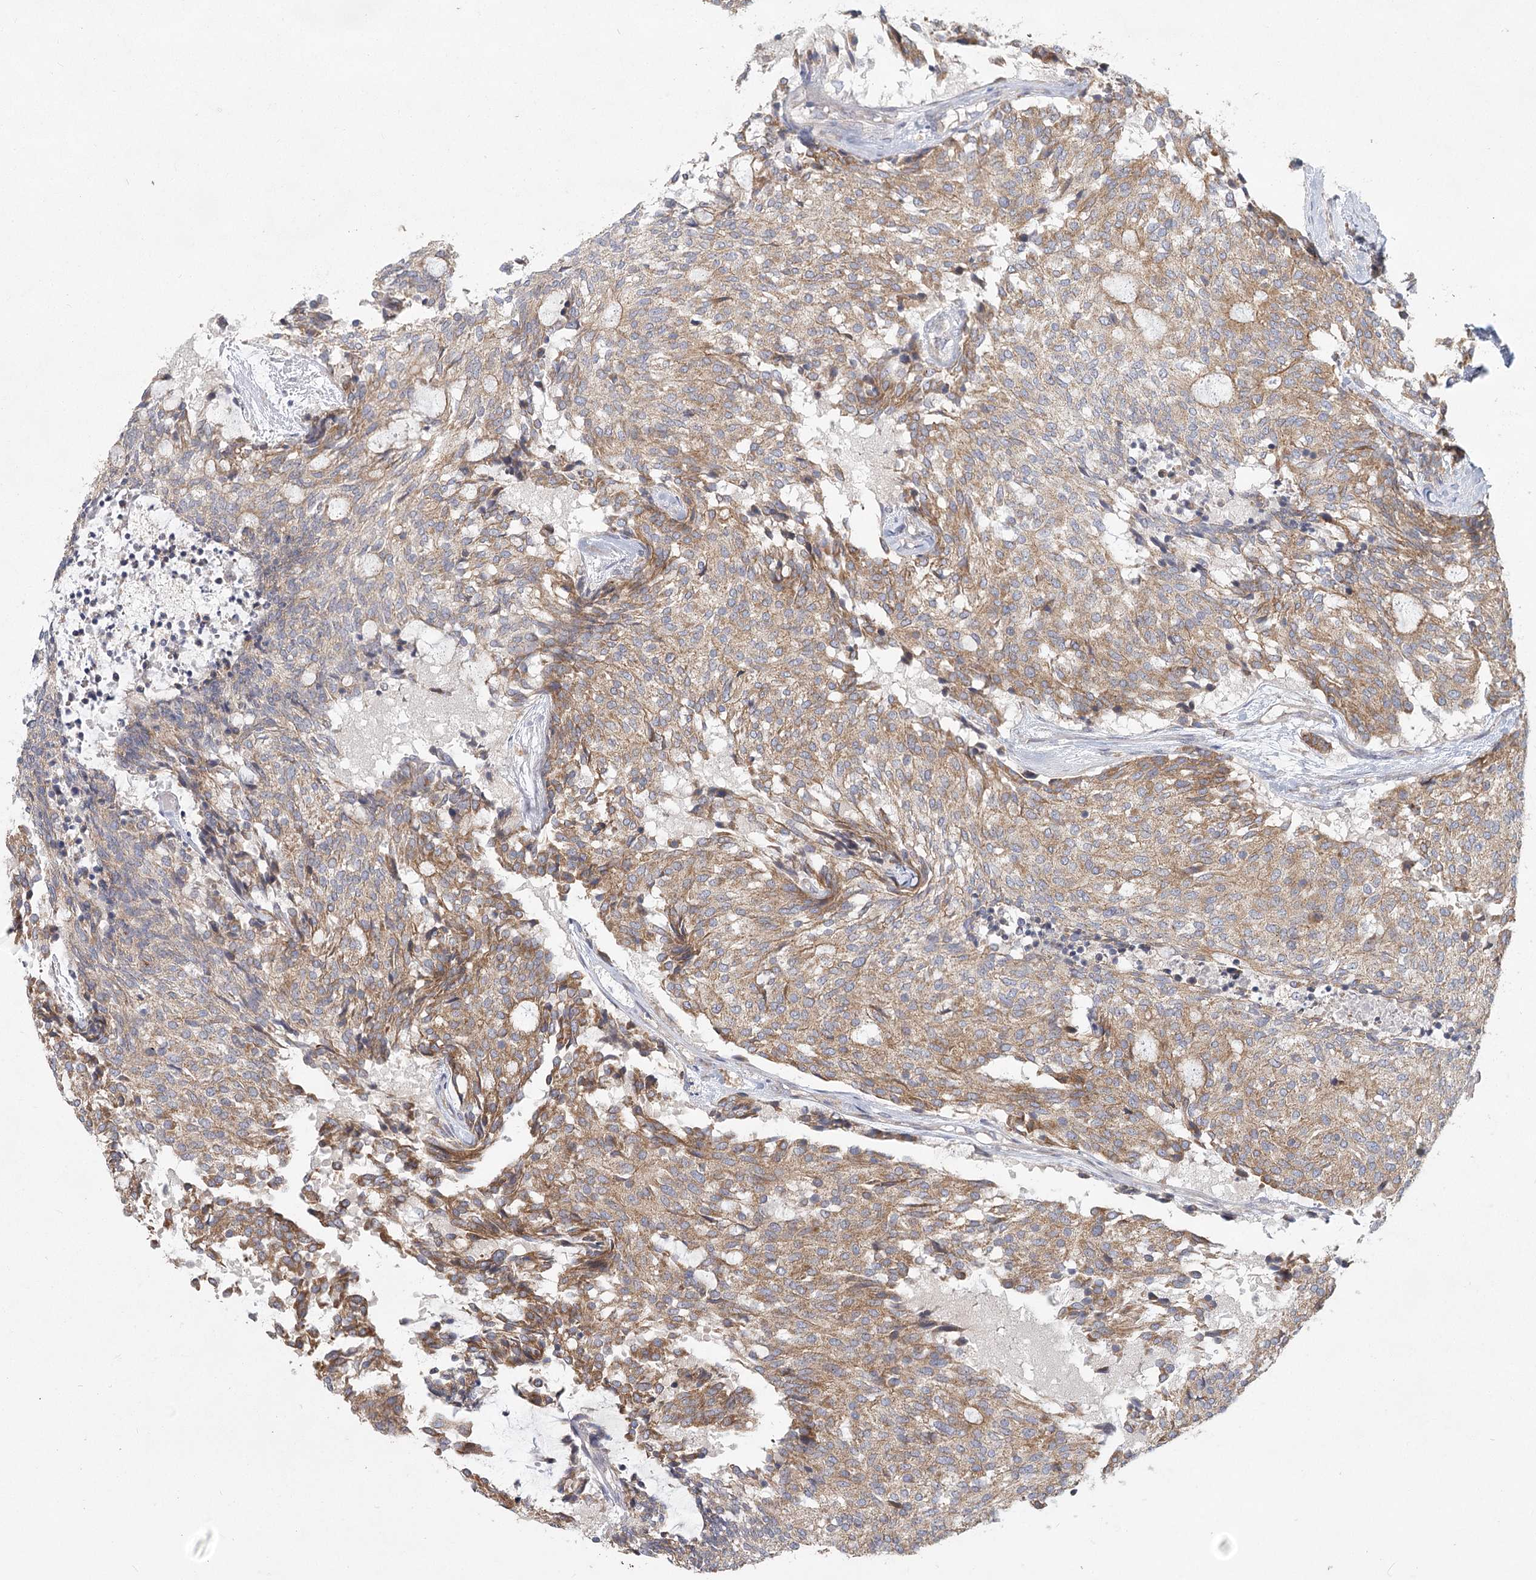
{"staining": {"intensity": "moderate", "quantity": ">75%", "location": "cytoplasmic/membranous"}, "tissue": "carcinoid", "cell_type": "Tumor cells", "image_type": "cancer", "snomed": [{"axis": "morphology", "description": "Carcinoid, malignant, NOS"}, {"axis": "topography", "description": "Pancreas"}], "caption": "IHC image of neoplastic tissue: malignant carcinoid stained using IHC displays medium levels of moderate protein expression localized specifically in the cytoplasmic/membranous of tumor cells, appearing as a cytoplasmic/membranous brown color.", "gene": "CNTLN", "patient": {"sex": "female", "age": 54}}